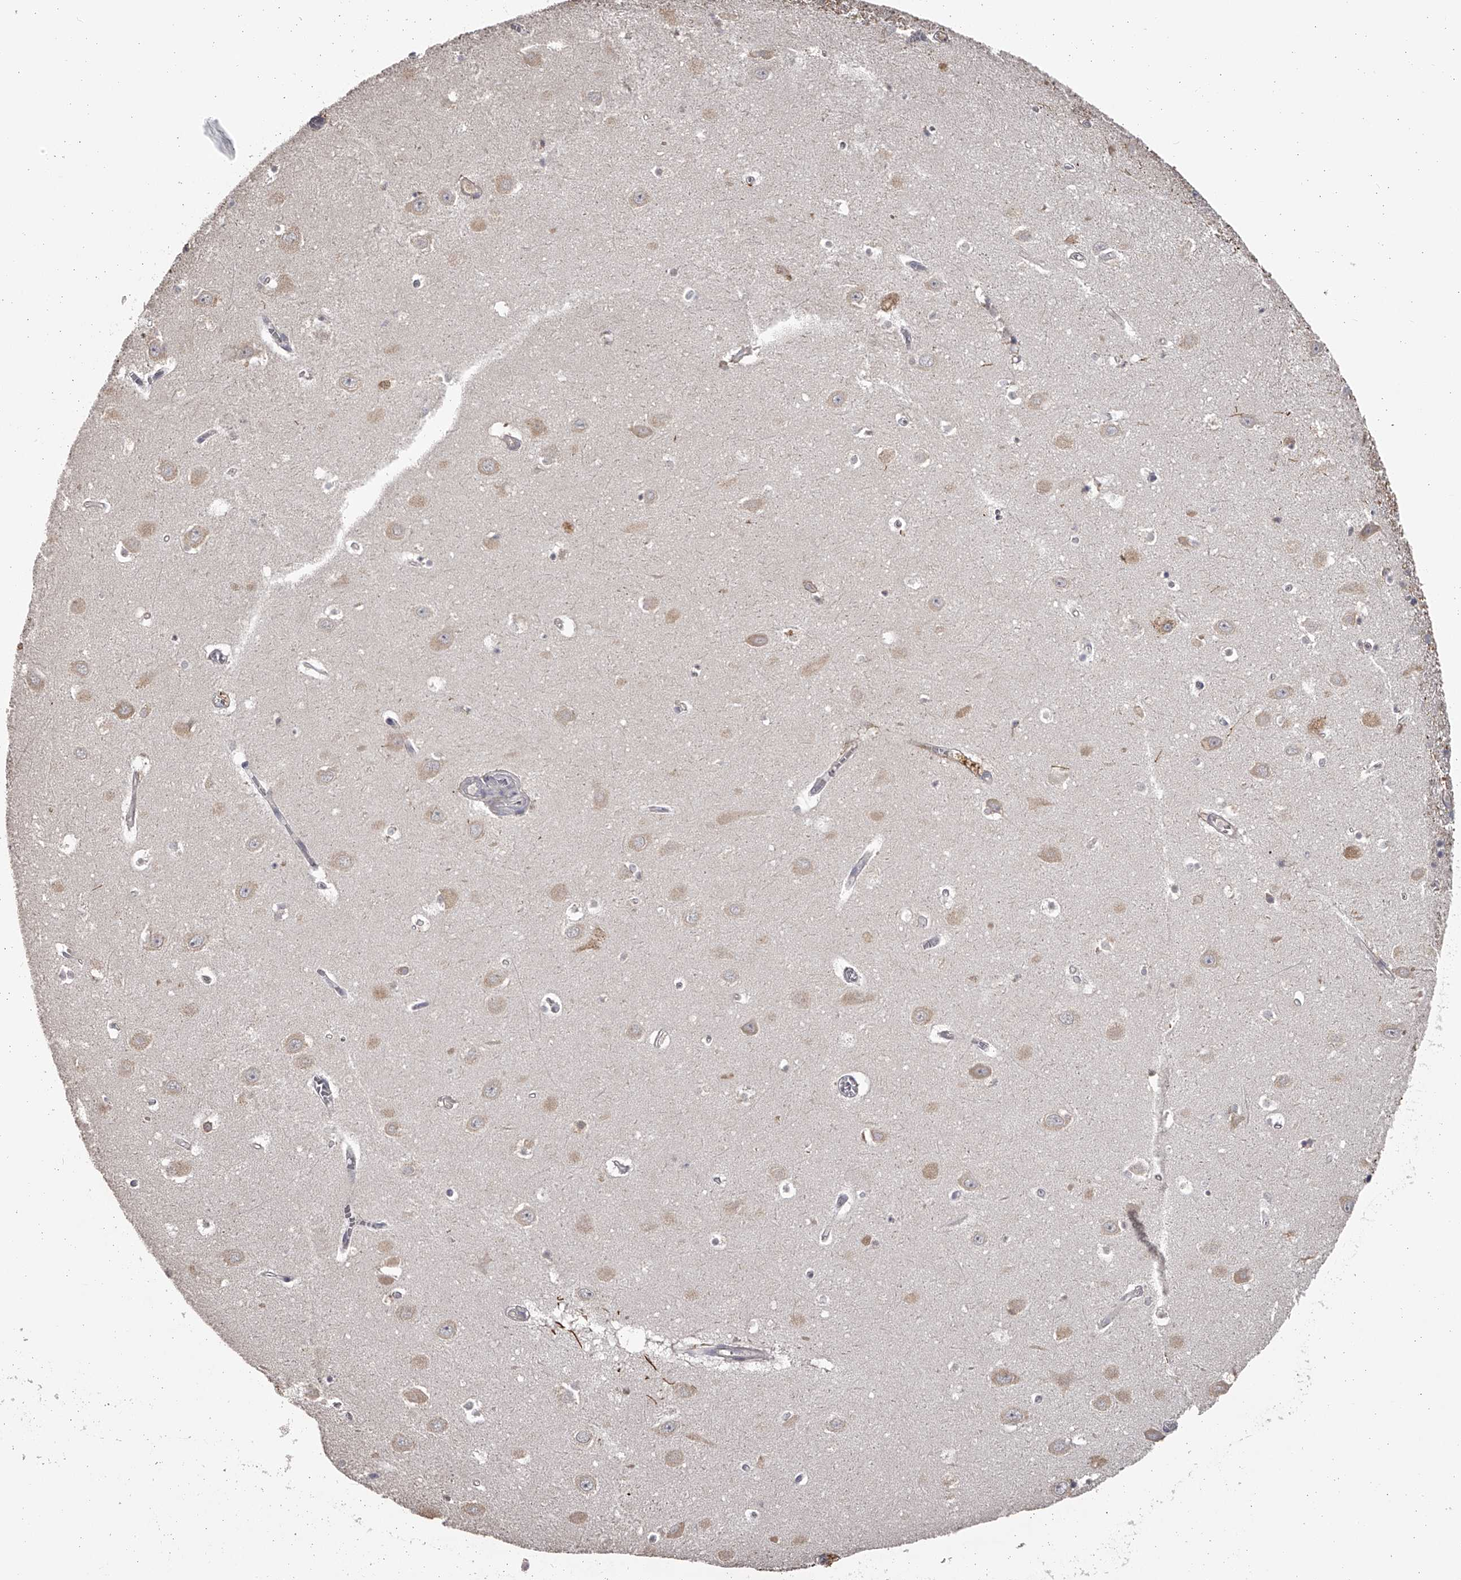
{"staining": {"intensity": "moderate", "quantity": "<25%", "location": "cytoplasmic/membranous"}, "tissue": "hippocampus", "cell_type": "Glial cells", "image_type": "normal", "snomed": [{"axis": "morphology", "description": "Normal tissue, NOS"}, {"axis": "topography", "description": "Hippocampus"}], "caption": "High-magnification brightfield microscopy of normal hippocampus stained with DAB (brown) and counterstained with hematoxylin (blue). glial cells exhibit moderate cytoplasmic/membranous staining is appreciated in approximately<25% of cells.", "gene": "TNN", "patient": {"sex": "female", "age": 64}}